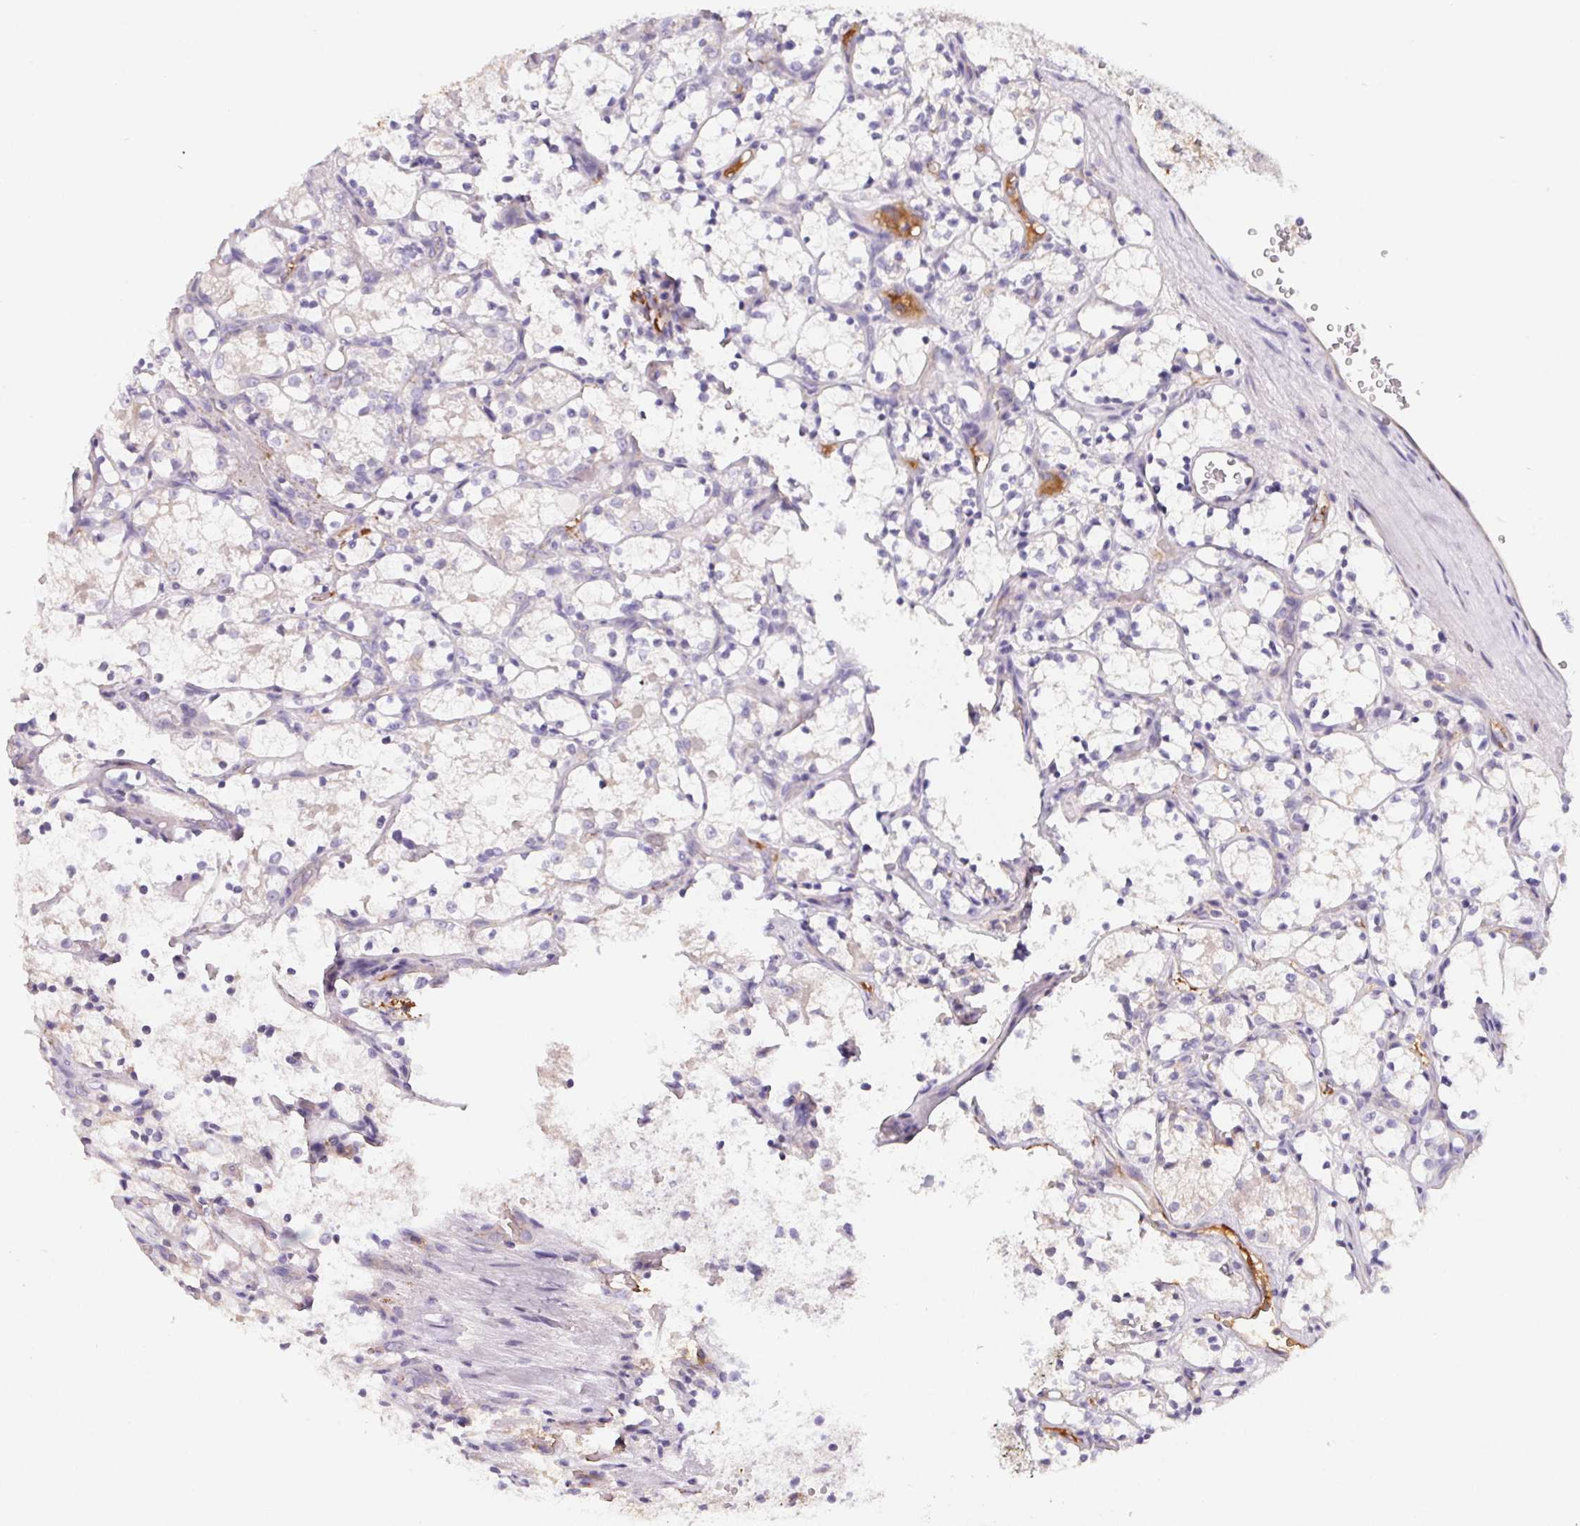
{"staining": {"intensity": "negative", "quantity": "none", "location": "none"}, "tissue": "renal cancer", "cell_type": "Tumor cells", "image_type": "cancer", "snomed": [{"axis": "morphology", "description": "Adenocarcinoma, NOS"}, {"axis": "topography", "description": "Kidney"}], "caption": "Tumor cells are negative for protein expression in human renal adenocarcinoma.", "gene": "LPA", "patient": {"sex": "female", "age": 69}}